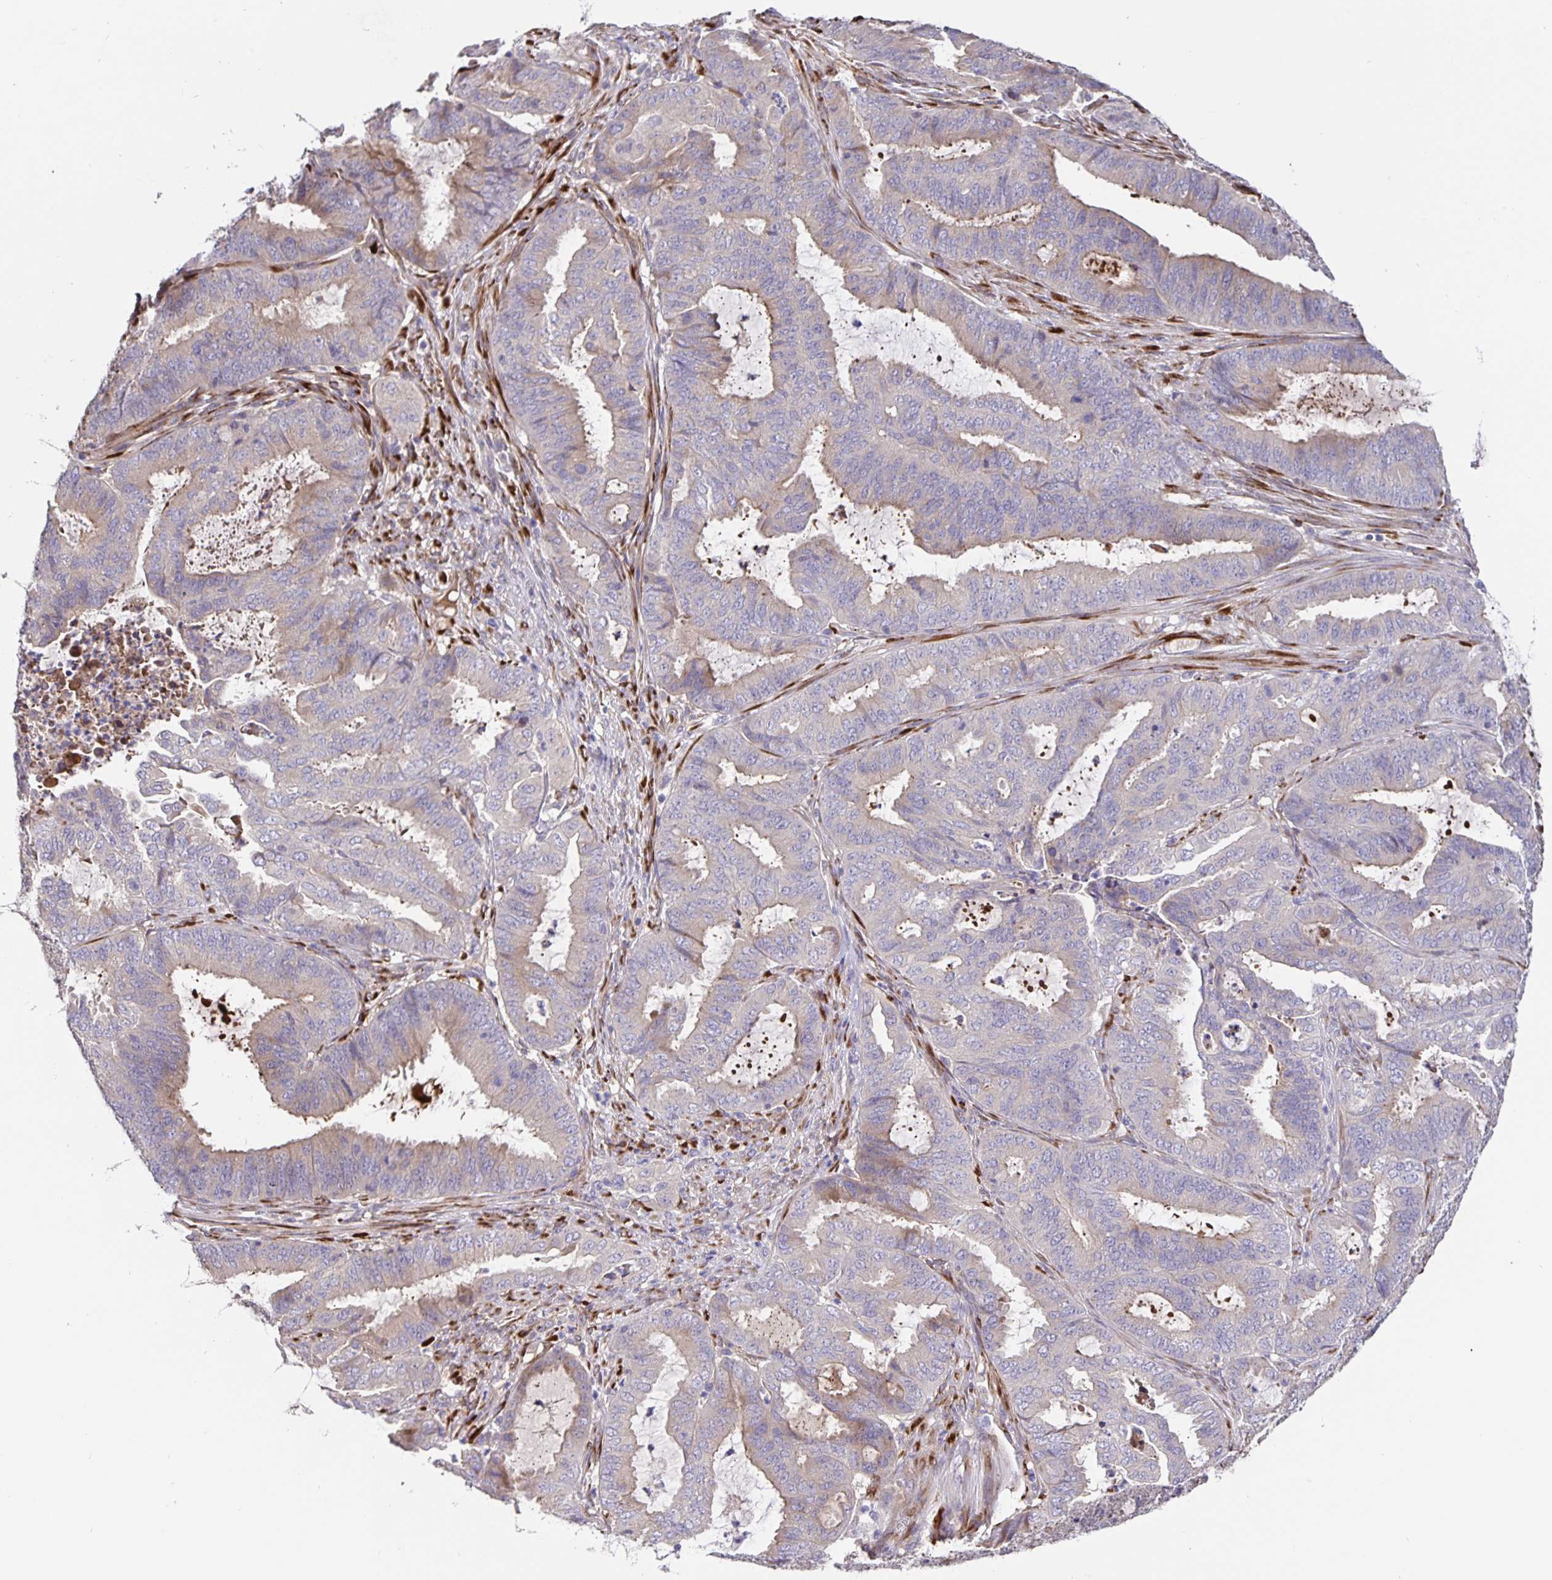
{"staining": {"intensity": "negative", "quantity": "none", "location": "none"}, "tissue": "endometrial cancer", "cell_type": "Tumor cells", "image_type": "cancer", "snomed": [{"axis": "morphology", "description": "Adenocarcinoma, NOS"}, {"axis": "topography", "description": "Endometrium"}], "caption": "Immunohistochemistry of endometrial cancer (adenocarcinoma) shows no staining in tumor cells.", "gene": "EML6", "patient": {"sex": "female", "age": 51}}